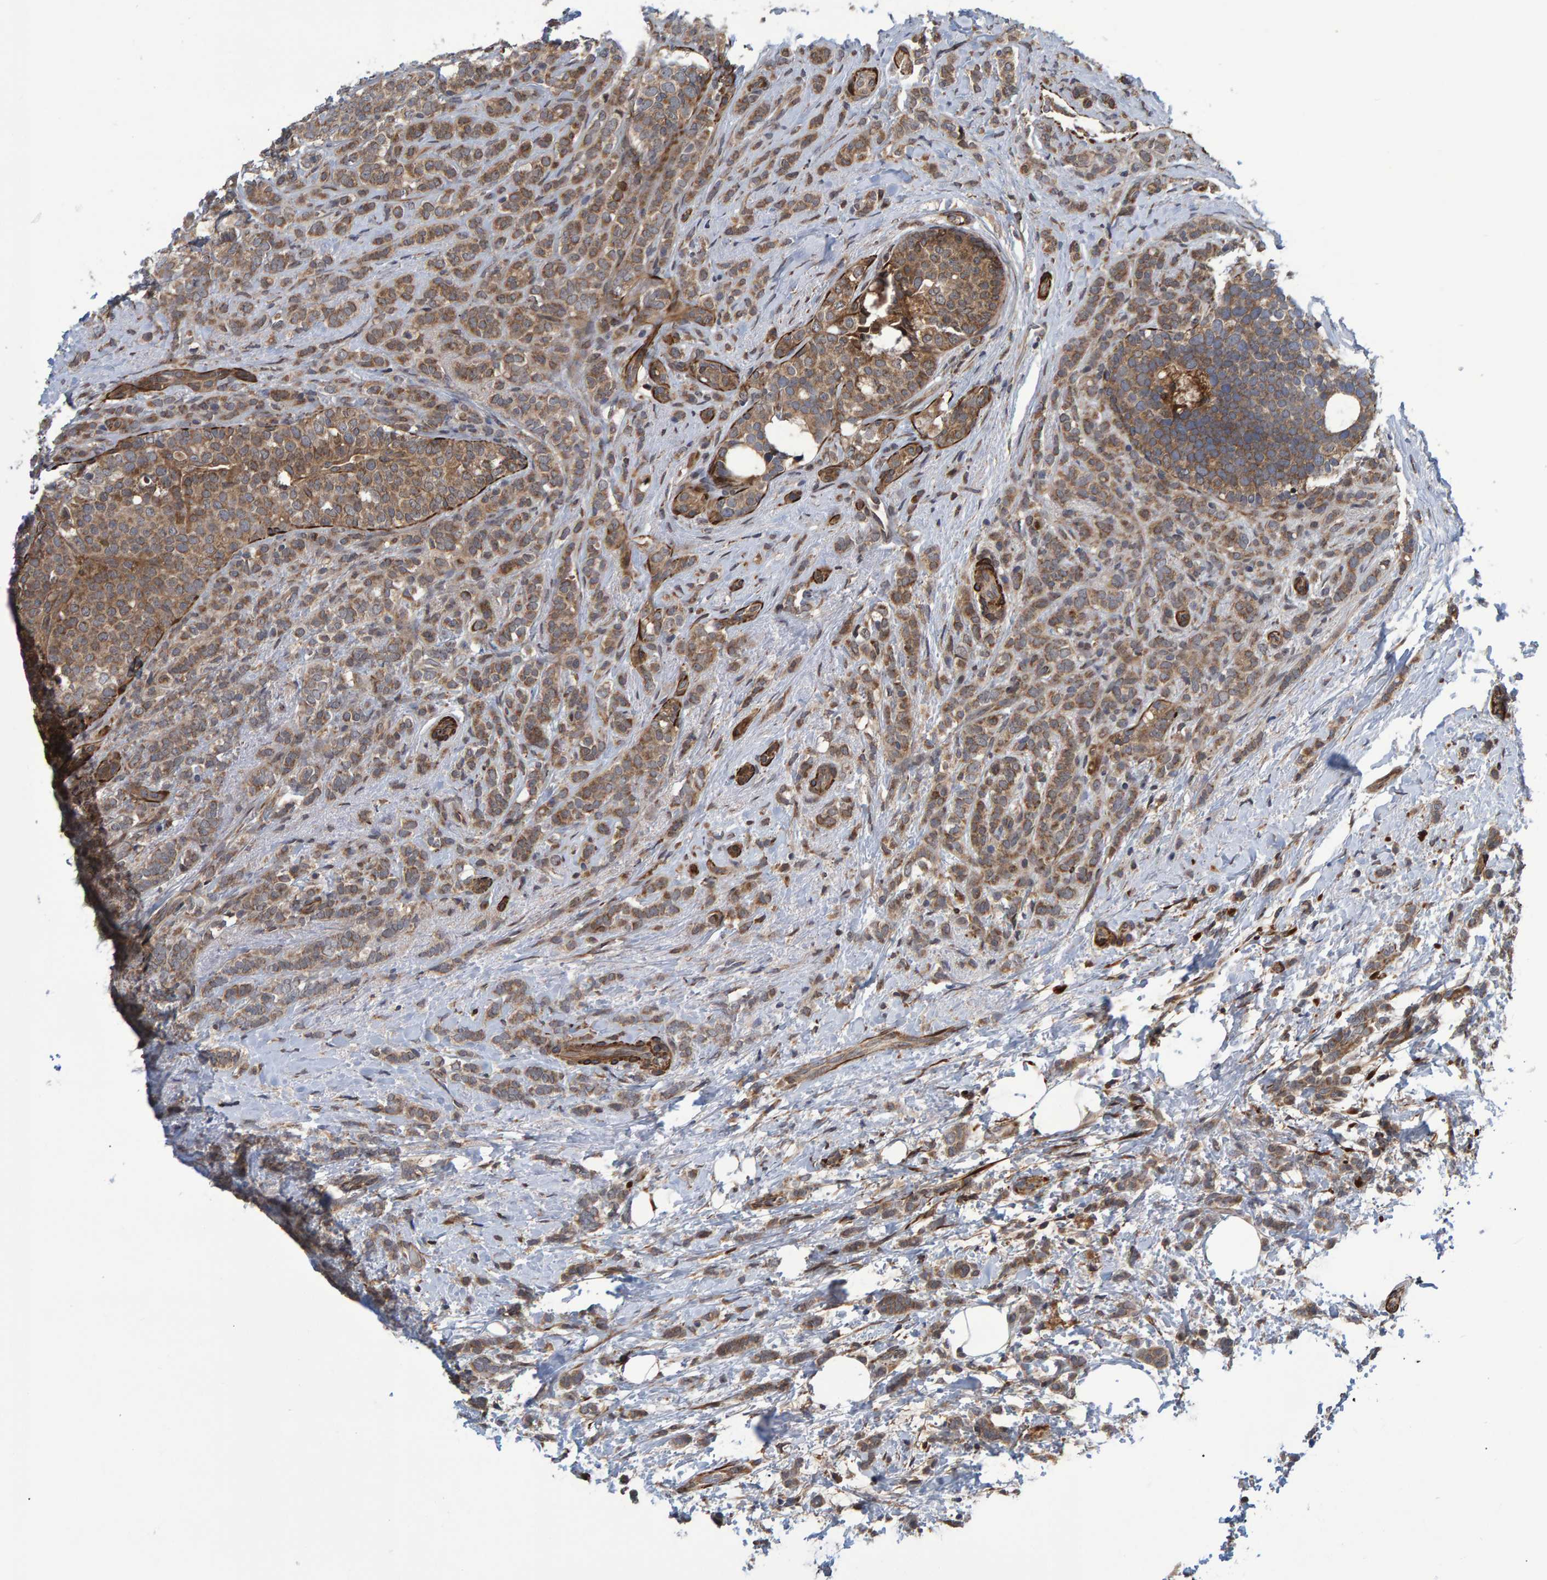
{"staining": {"intensity": "moderate", "quantity": ">75%", "location": "cytoplasmic/membranous"}, "tissue": "breast cancer", "cell_type": "Tumor cells", "image_type": "cancer", "snomed": [{"axis": "morphology", "description": "Lobular carcinoma"}, {"axis": "topography", "description": "Breast"}], "caption": "High-power microscopy captured an immunohistochemistry (IHC) histopathology image of breast cancer (lobular carcinoma), revealing moderate cytoplasmic/membranous positivity in about >75% of tumor cells.", "gene": "ATP6V1H", "patient": {"sex": "female", "age": 50}}